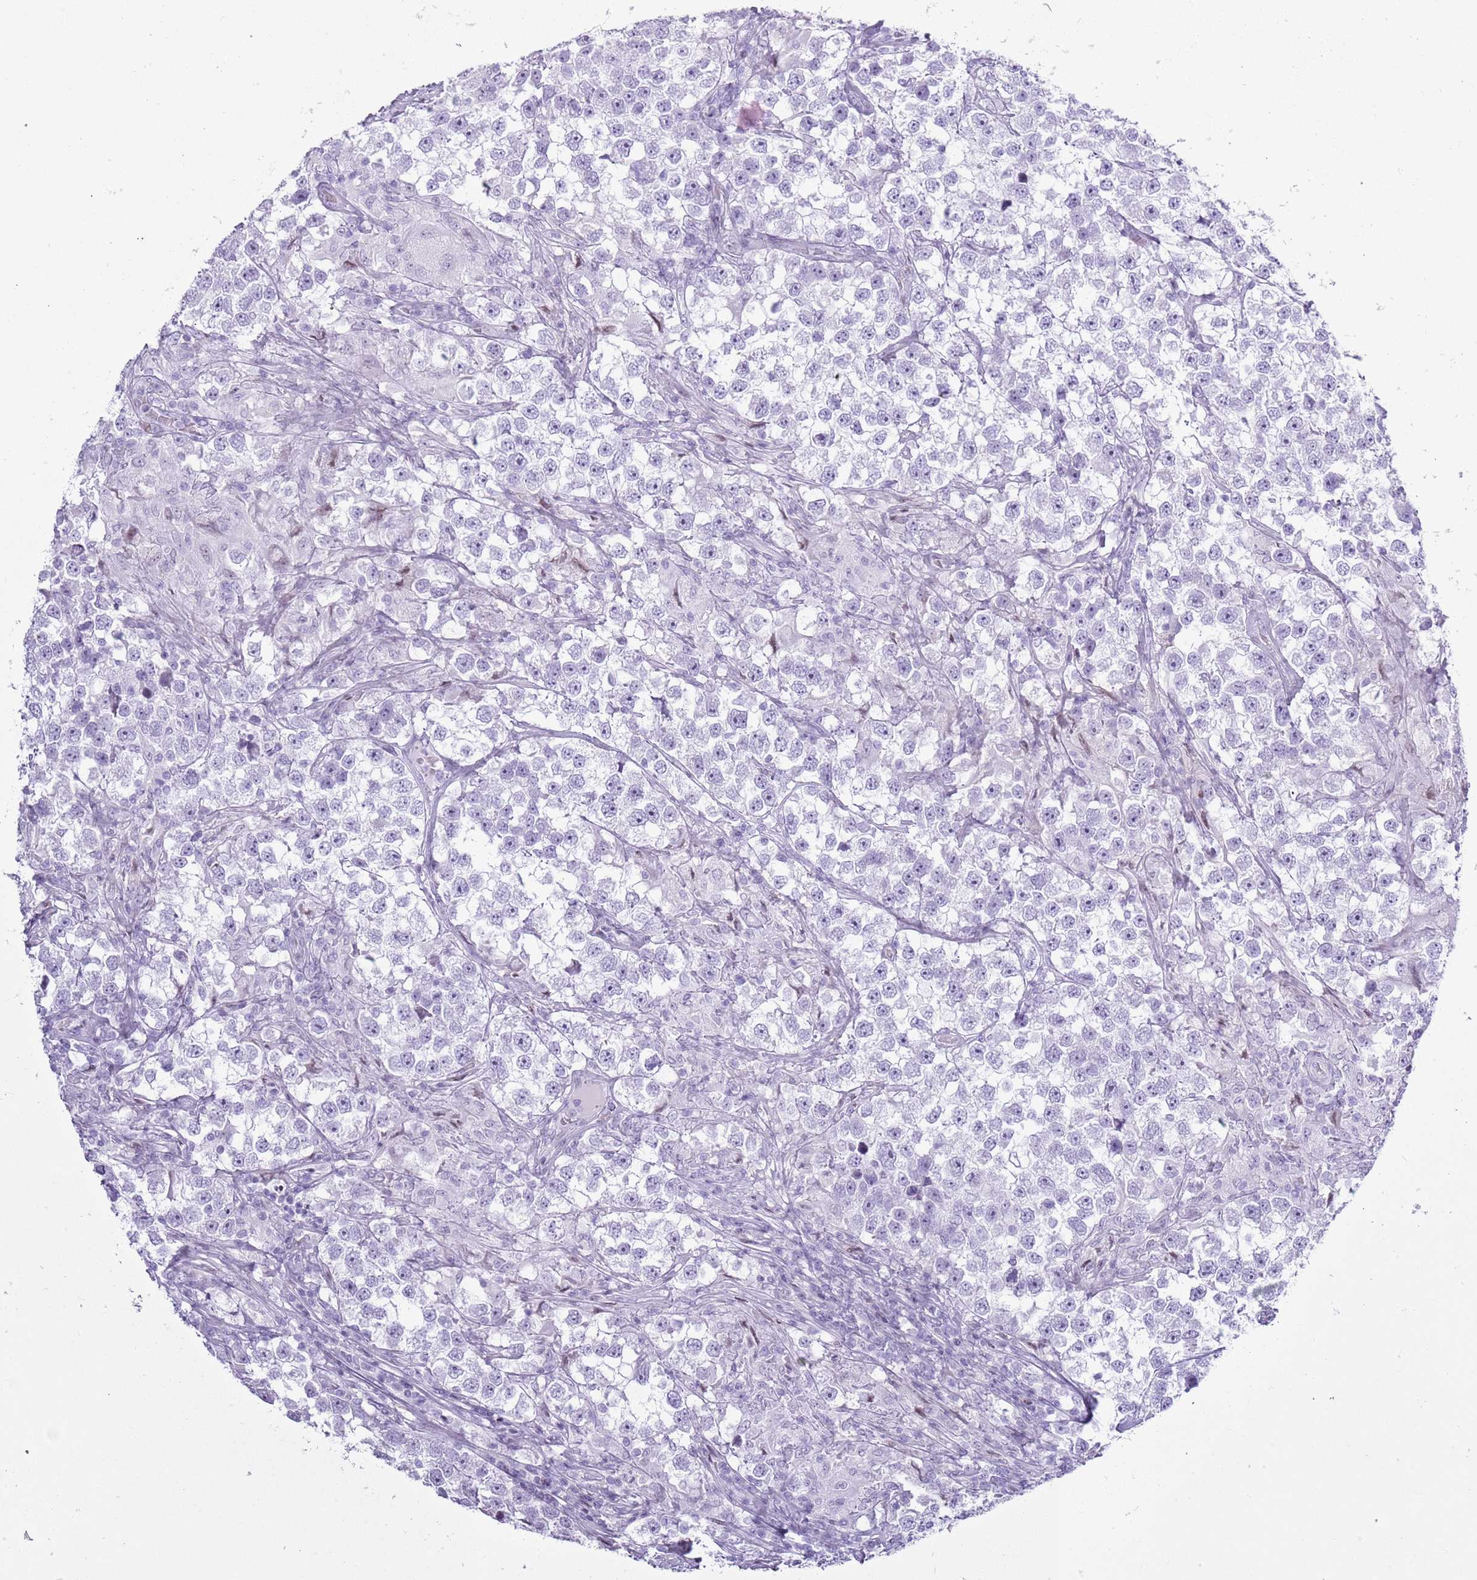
{"staining": {"intensity": "negative", "quantity": "none", "location": "none"}, "tissue": "testis cancer", "cell_type": "Tumor cells", "image_type": "cancer", "snomed": [{"axis": "morphology", "description": "Seminoma, NOS"}, {"axis": "topography", "description": "Testis"}], "caption": "There is no significant positivity in tumor cells of testis seminoma.", "gene": "ASIP", "patient": {"sex": "male", "age": 46}}